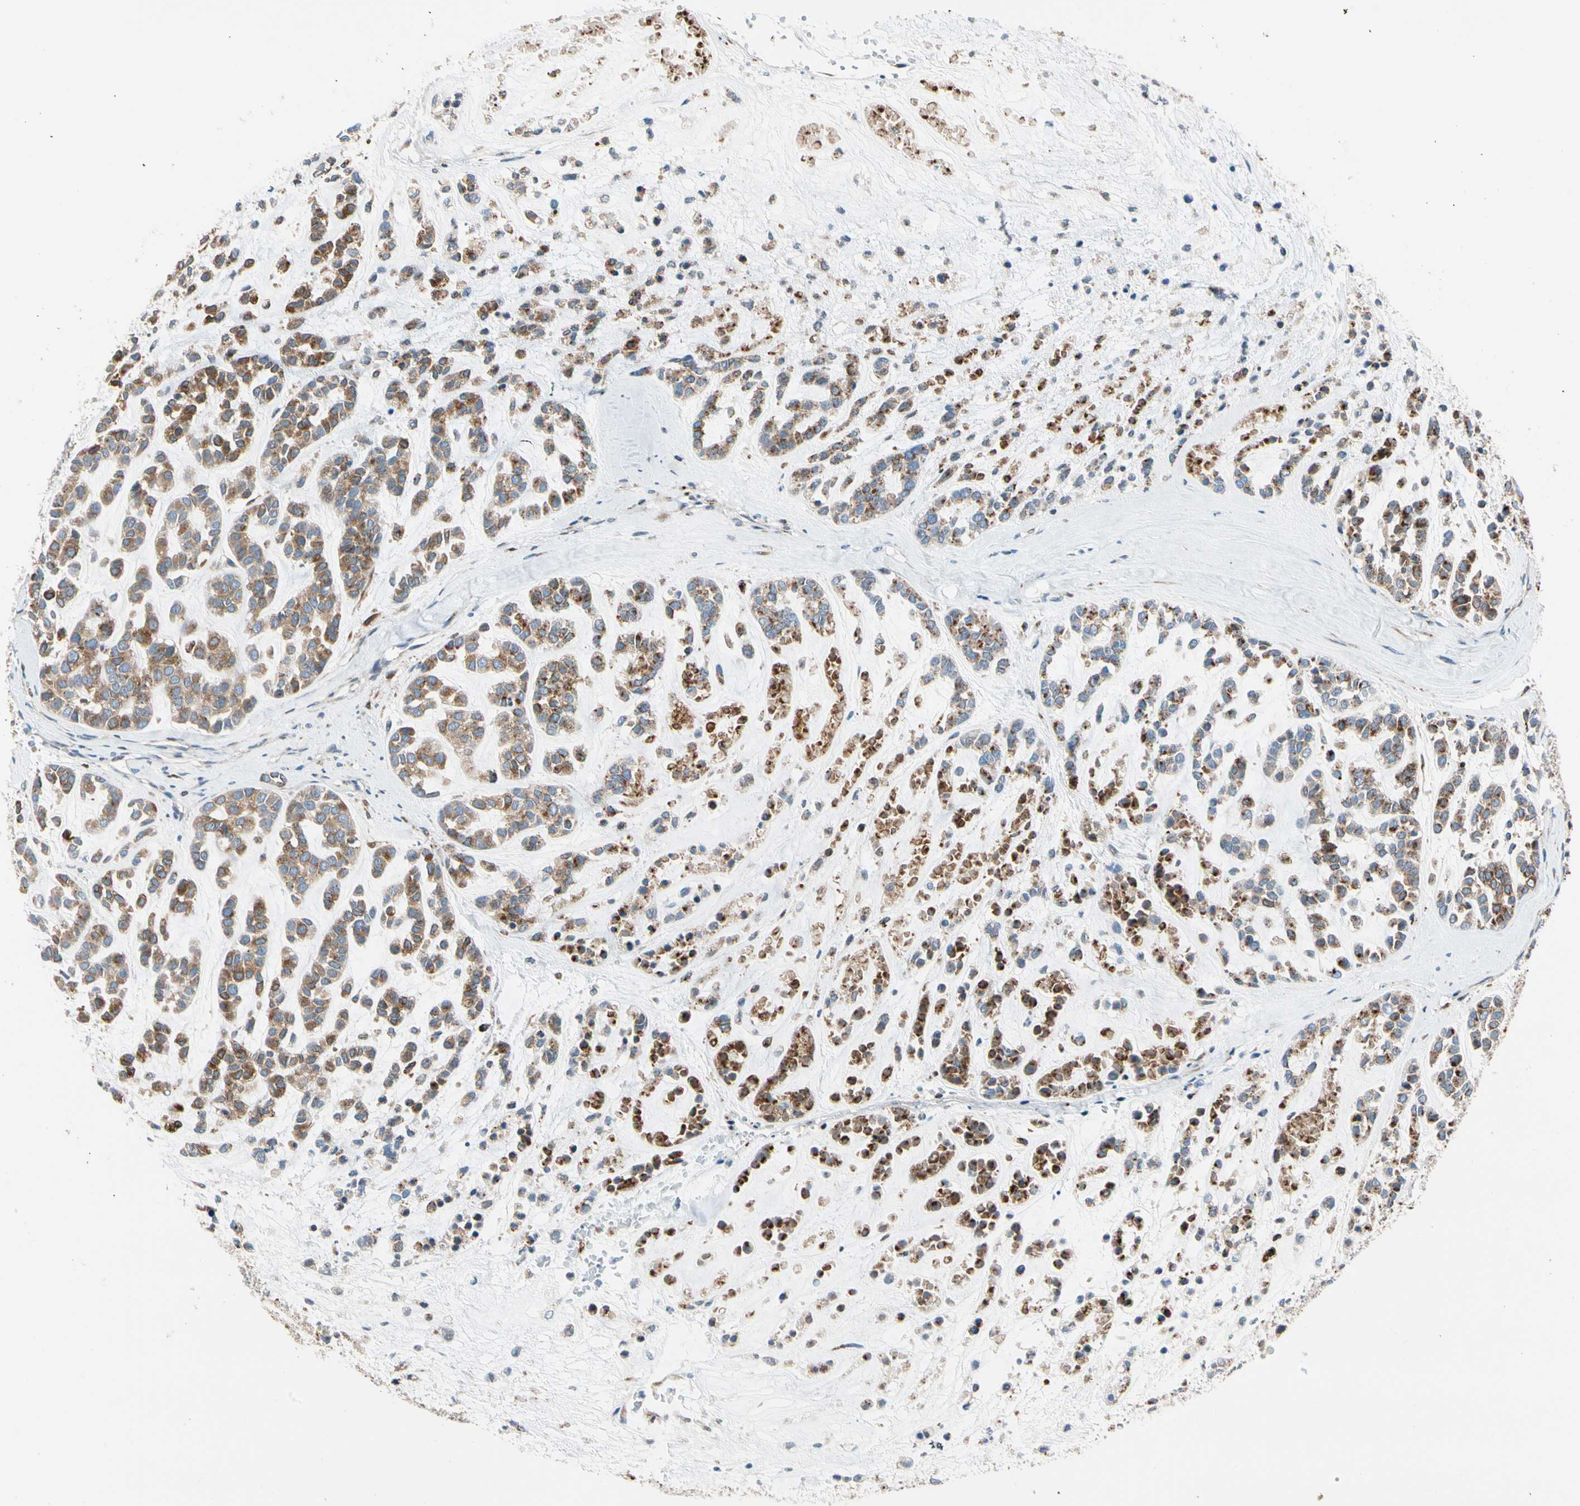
{"staining": {"intensity": "moderate", "quantity": ">75%", "location": "cytoplasmic/membranous"}, "tissue": "head and neck cancer", "cell_type": "Tumor cells", "image_type": "cancer", "snomed": [{"axis": "morphology", "description": "Adenocarcinoma, NOS"}, {"axis": "morphology", "description": "Adenoma, NOS"}, {"axis": "topography", "description": "Head-Neck"}], "caption": "A histopathology image of adenoma (head and neck) stained for a protein shows moderate cytoplasmic/membranous brown staining in tumor cells.", "gene": "NUCB1", "patient": {"sex": "female", "age": 55}}